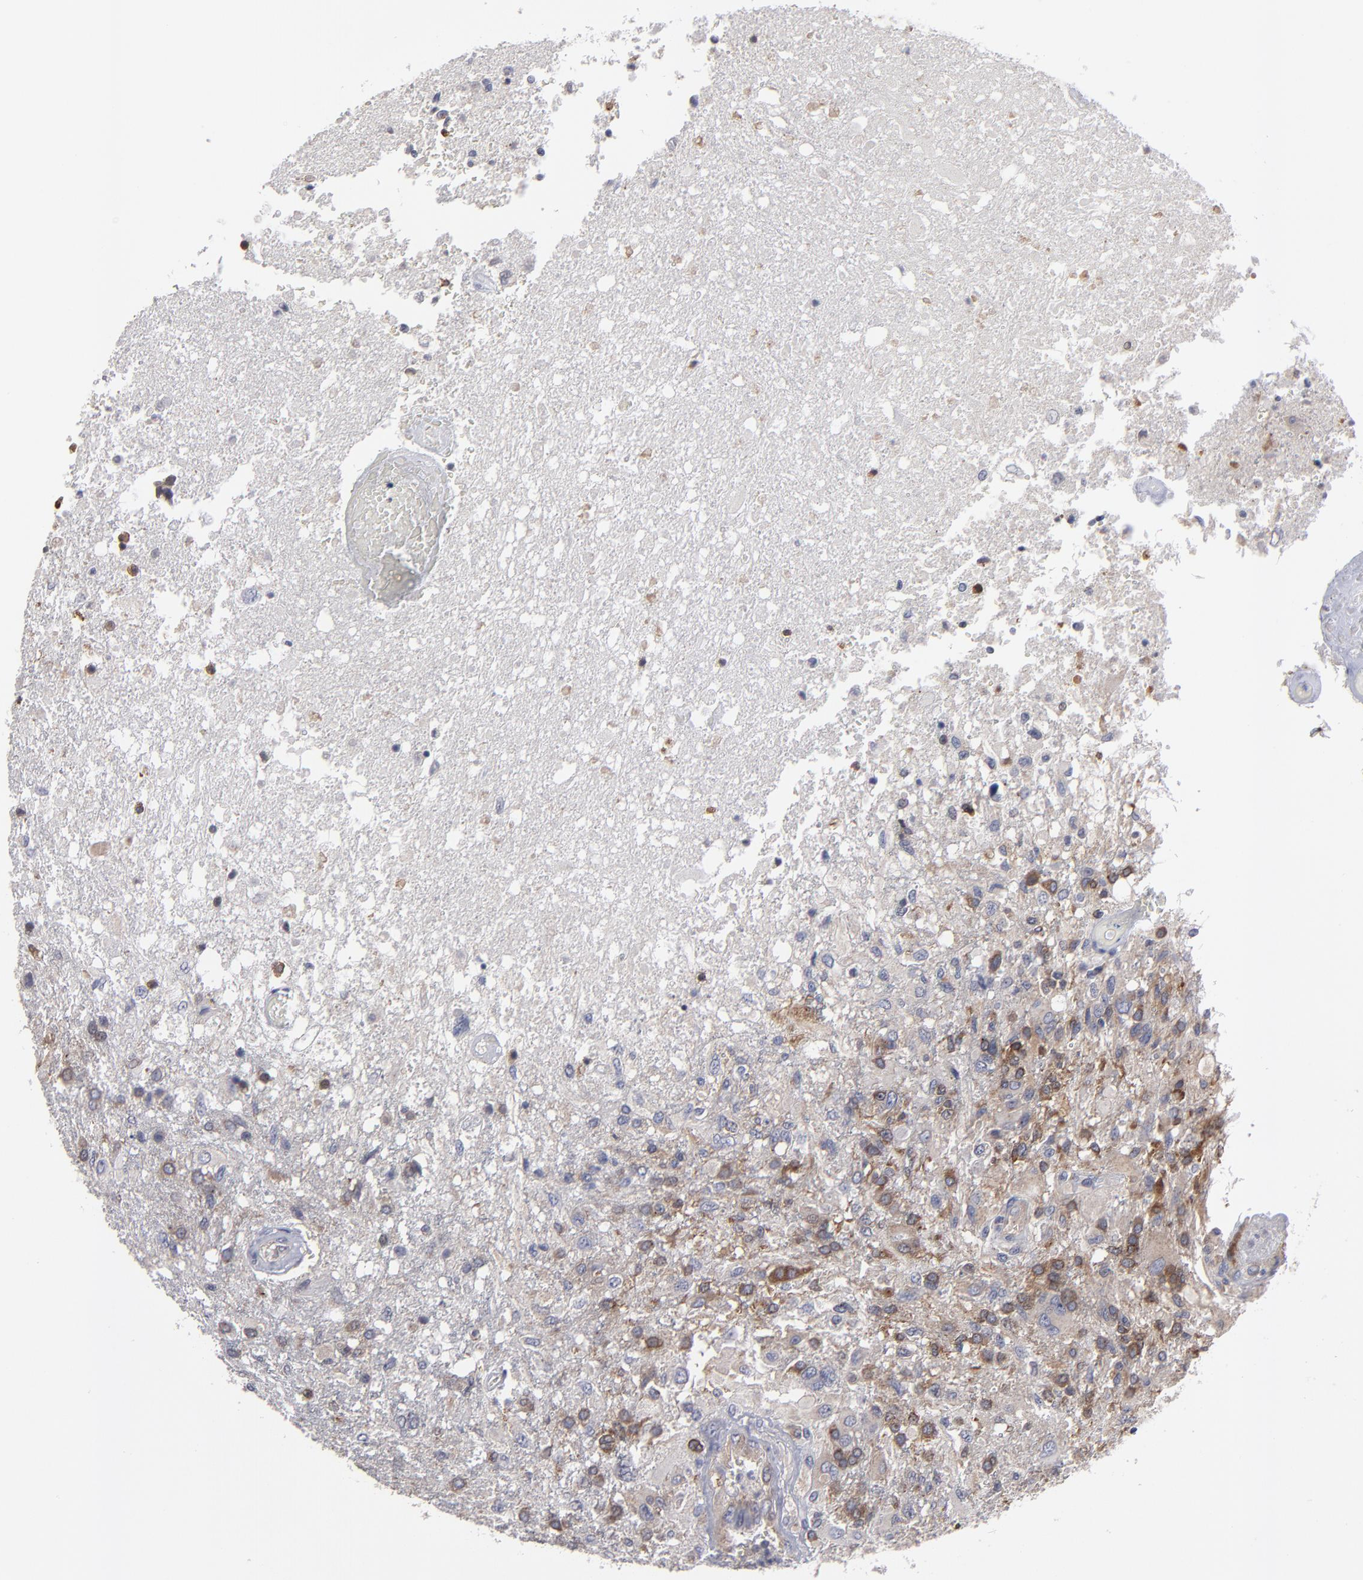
{"staining": {"intensity": "strong", "quantity": "25%-75%", "location": "cytoplasmic/membranous"}, "tissue": "glioma", "cell_type": "Tumor cells", "image_type": "cancer", "snomed": [{"axis": "morphology", "description": "Glioma, malignant, High grade"}, {"axis": "topography", "description": "Cerebral cortex"}], "caption": "Protein analysis of malignant glioma (high-grade) tissue shows strong cytoplasmic/membranous expression in about 25%-75% of tumor cells.", "gene": "CEP97", "patient": {"sex": "male", "age": 79}}